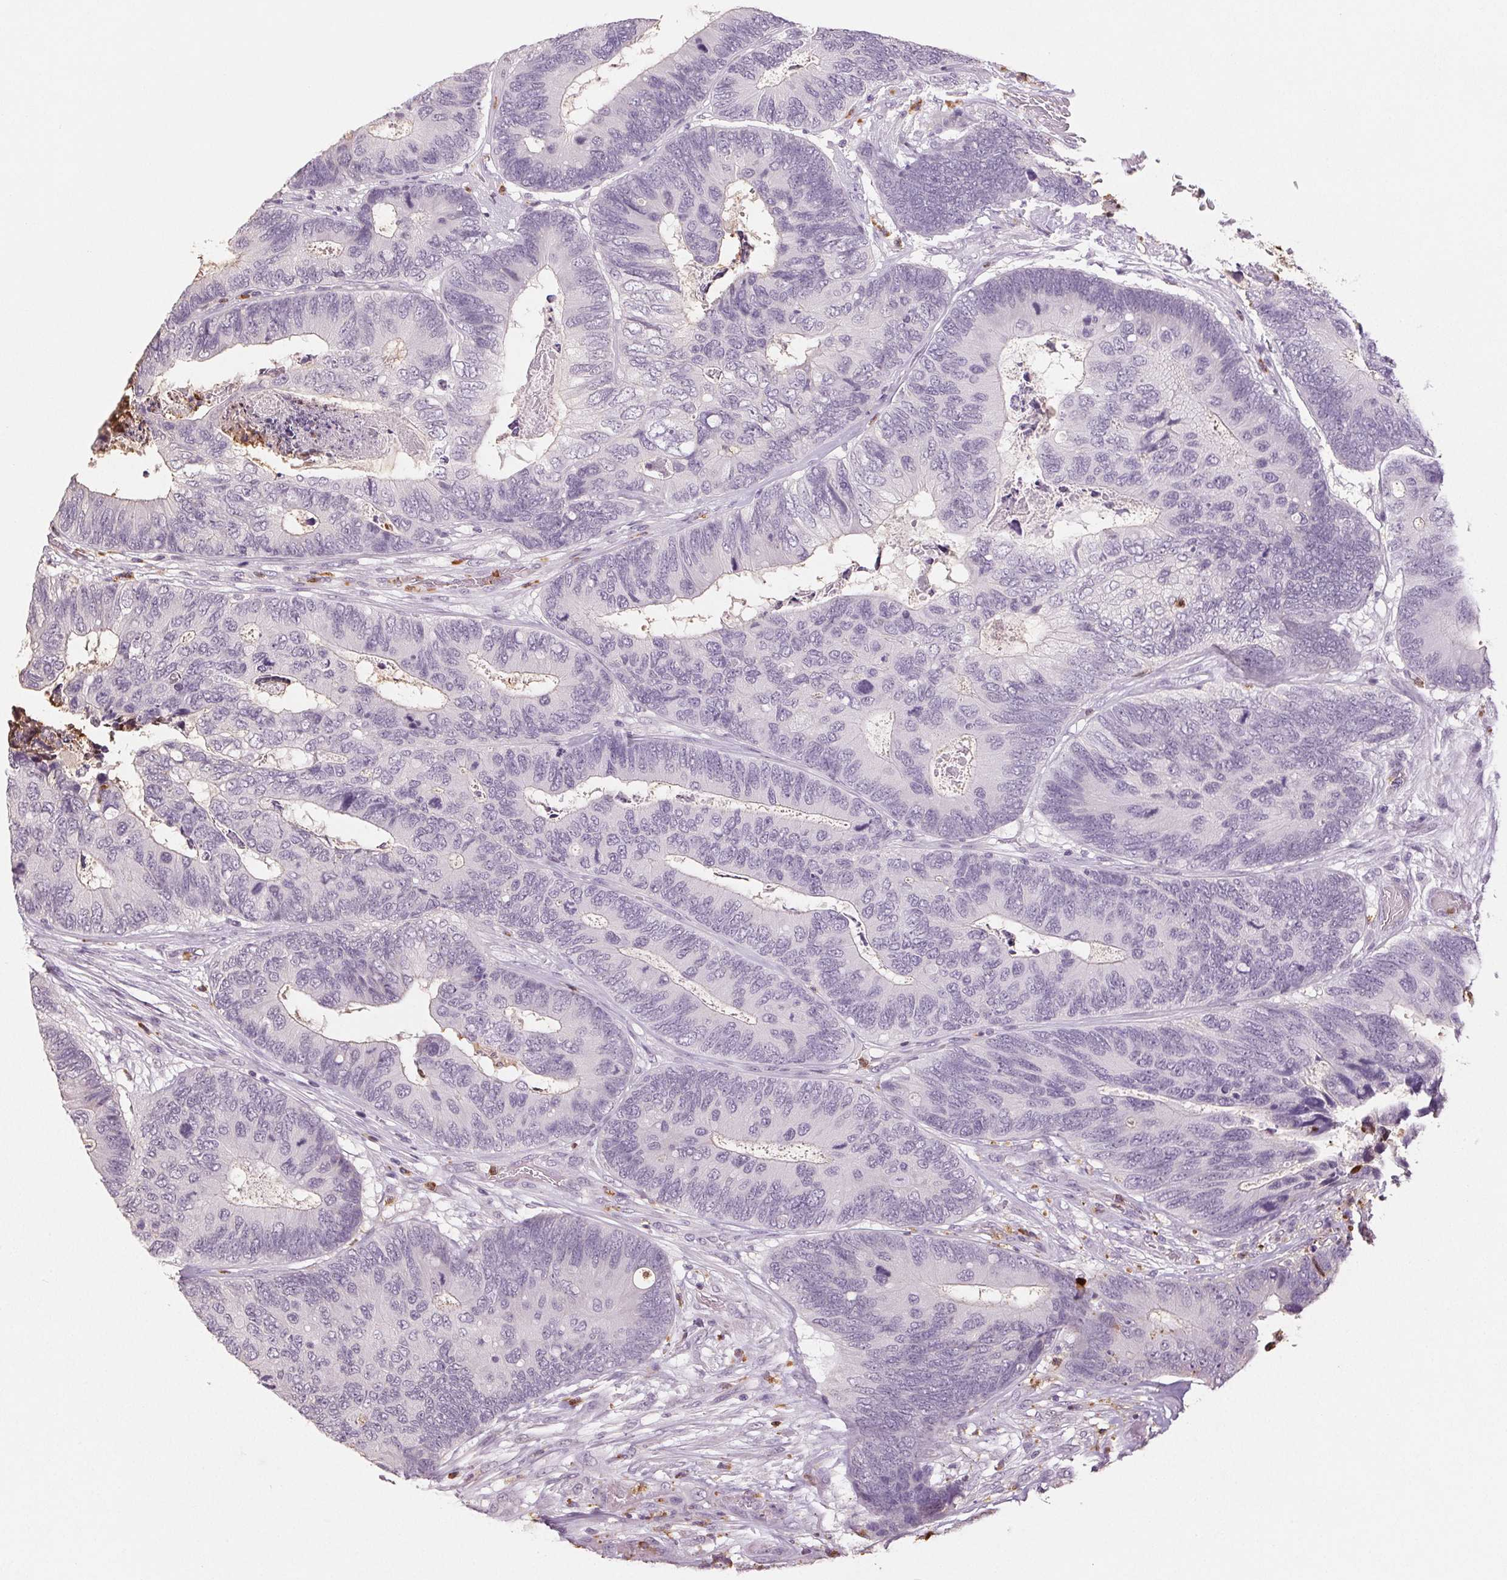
{"staining": {"intensity": "negative", "quantity": "none", "location": "none"}, "tissue": "colorectal cancer", "cell_type": "Tumor cells", "image_type": "cancer", "snomed": [{"axis": "morphology", "description": "Adenocarcinoma, NOS"}, {"axis": "topography", "description": "Colon"}], "caption": "IHC photomicrograph of colorectal adenocarcinoma stained for a protein (brown), which exhibits no positivity in tumor cells.", "gene": "LTF", "patient": {"sex": "female", "age": 67}}